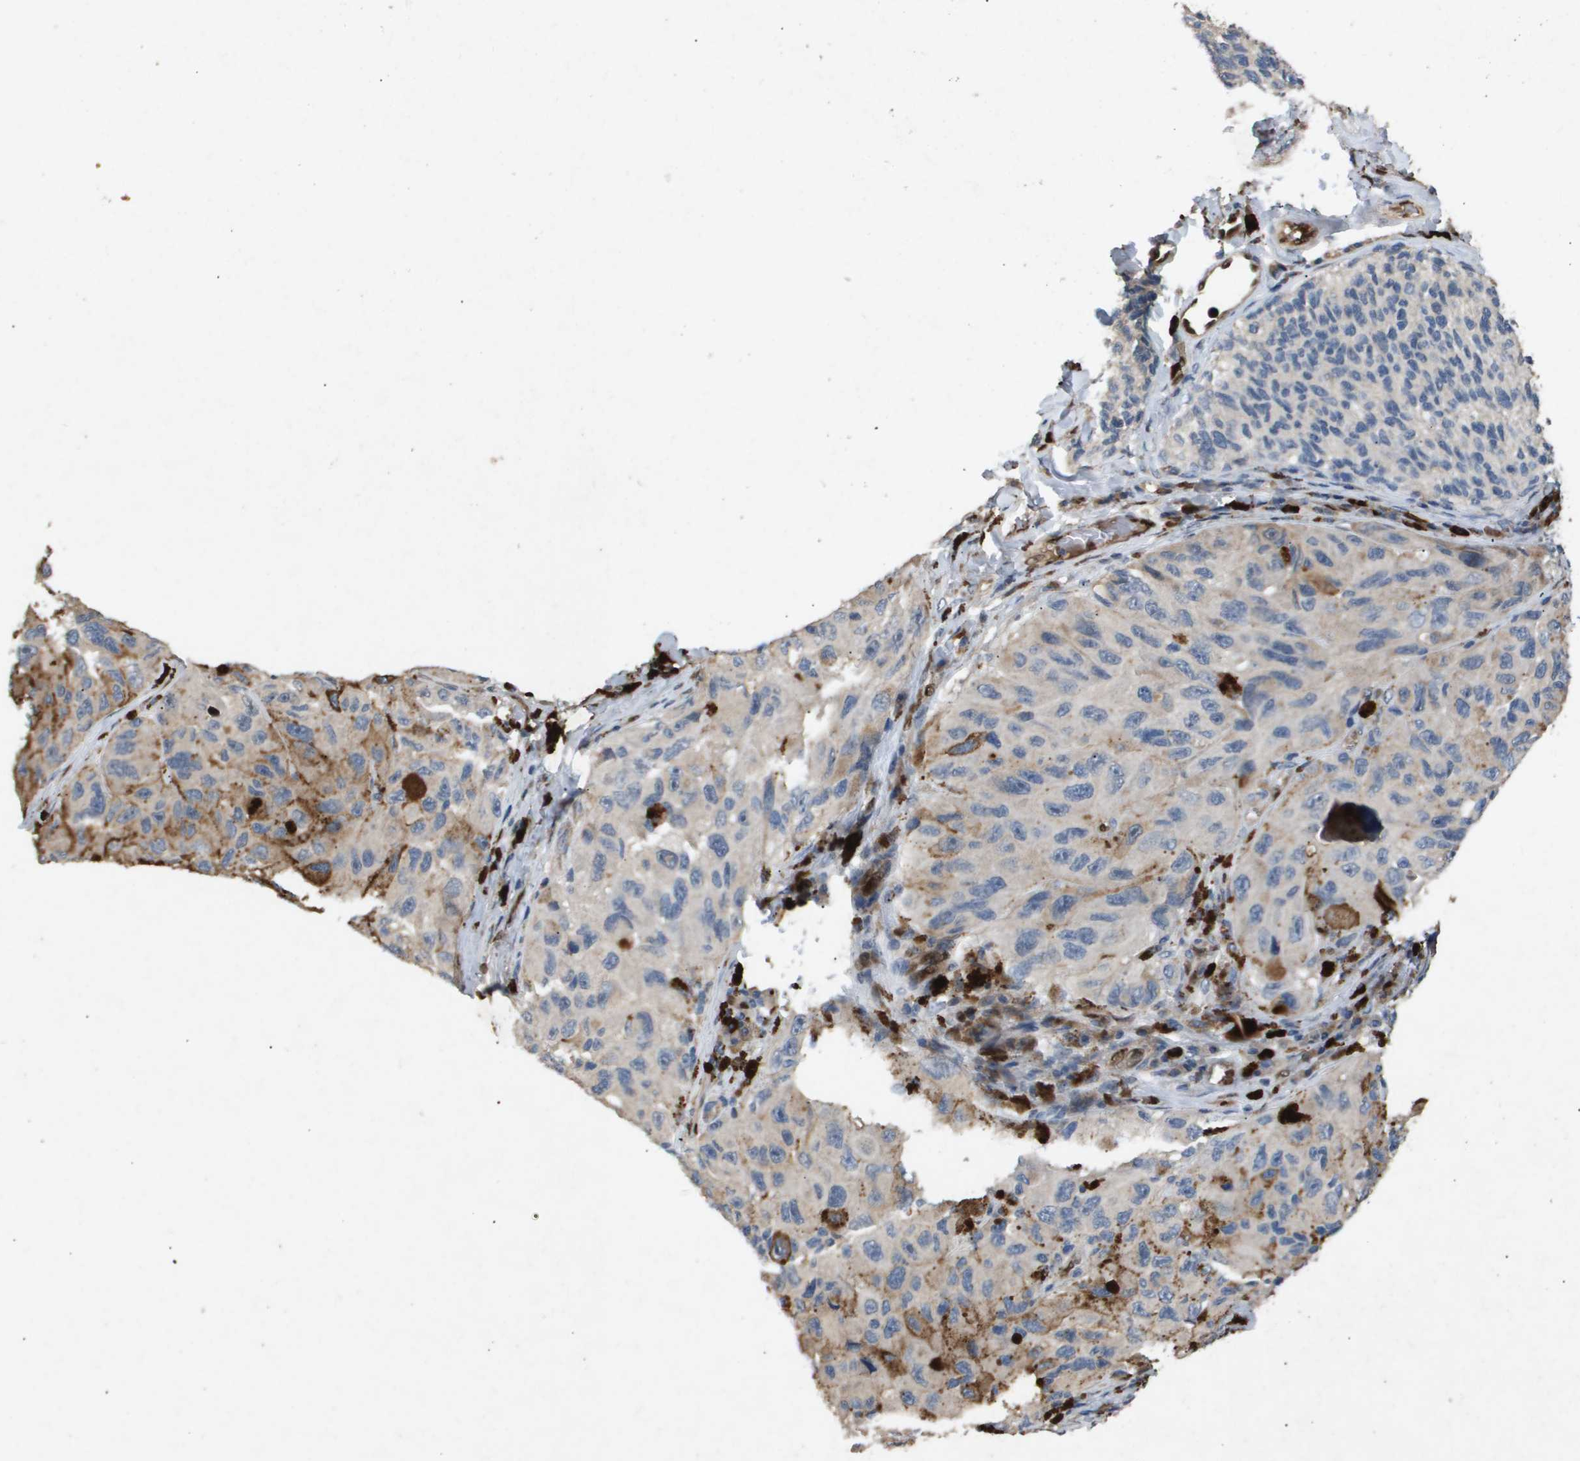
{"staining": {"intensity": "weak", "quantity": "<25%", "location": "cytoplasmic/membranous"}, "tissue": "melanoma", "cell_type": "Tumor cells", "image_type": "cancer", "snomed": [{"axis": "morphology", "description": "Malignant melanoma, NOS"}, {"axis": "topography", "description": "Skin"}], "caption": "This is a histopathology image of IHC staining of melanoma, which shows no staining in tumor cells. The staining was performed using DAB to visualize the protein expression in brown, while the nuclei were stained in blue with hematoxylin (Magnification: 20x).", "gene": "ERG", "patient": {"sex": "female", "age": 73}}